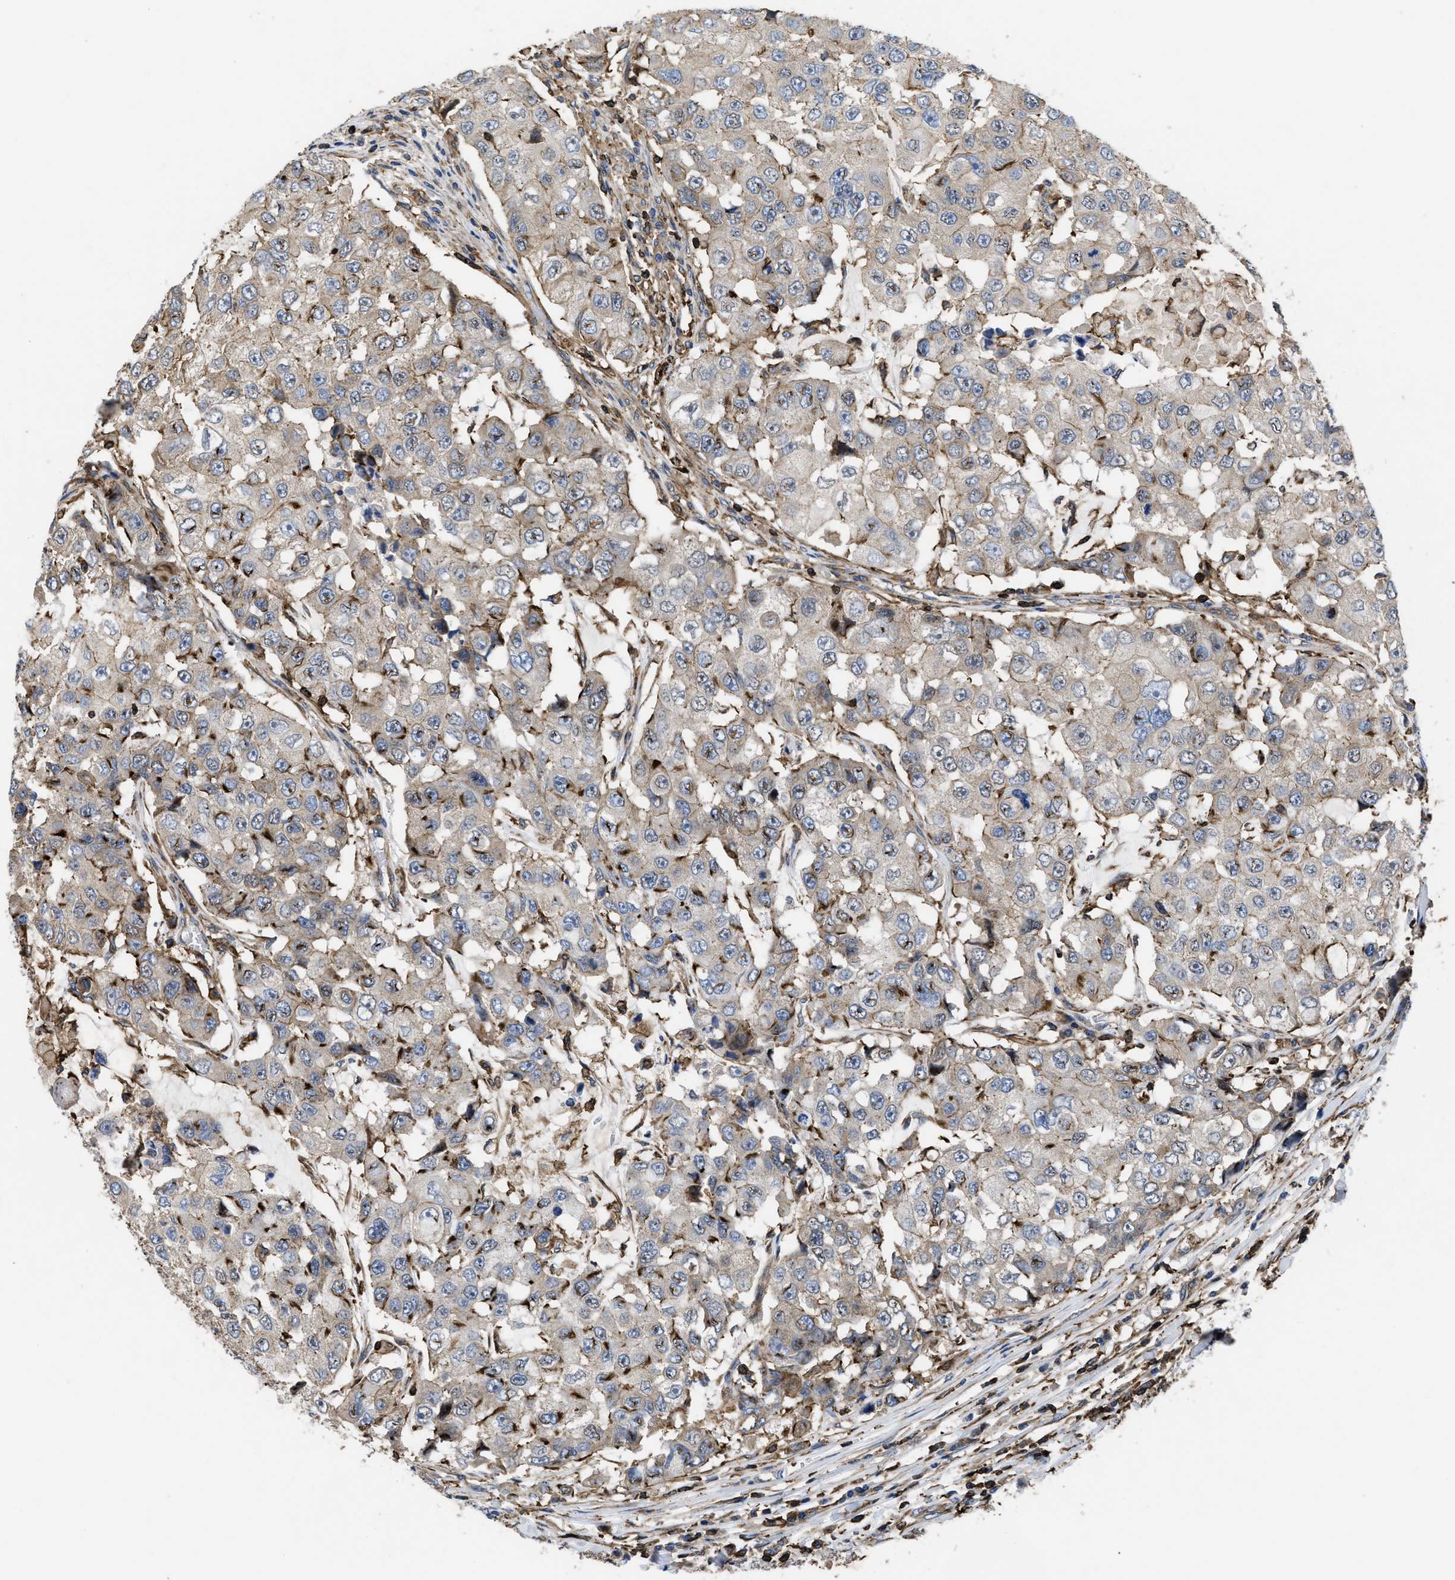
{"staining": {"intensity": "weak", "quantity": "<25%", "location": "cytoplasmic/membranous"}, "tissue": "breast cancer", "cell_type": "Tumor cells", "image_type": "cancer", "snomed": [{"axis": "morphology", "description": "Duct carcinoma"}, {"axis": "topography", "description": "Breast"}], "caption": "The IHC photomicrograph has no significant positivity in tumor cells of breast infiltrating ductal carcinoma tissue.", "gene": "SCUBE2", "patient": {"sex": "female", "age": 27}}